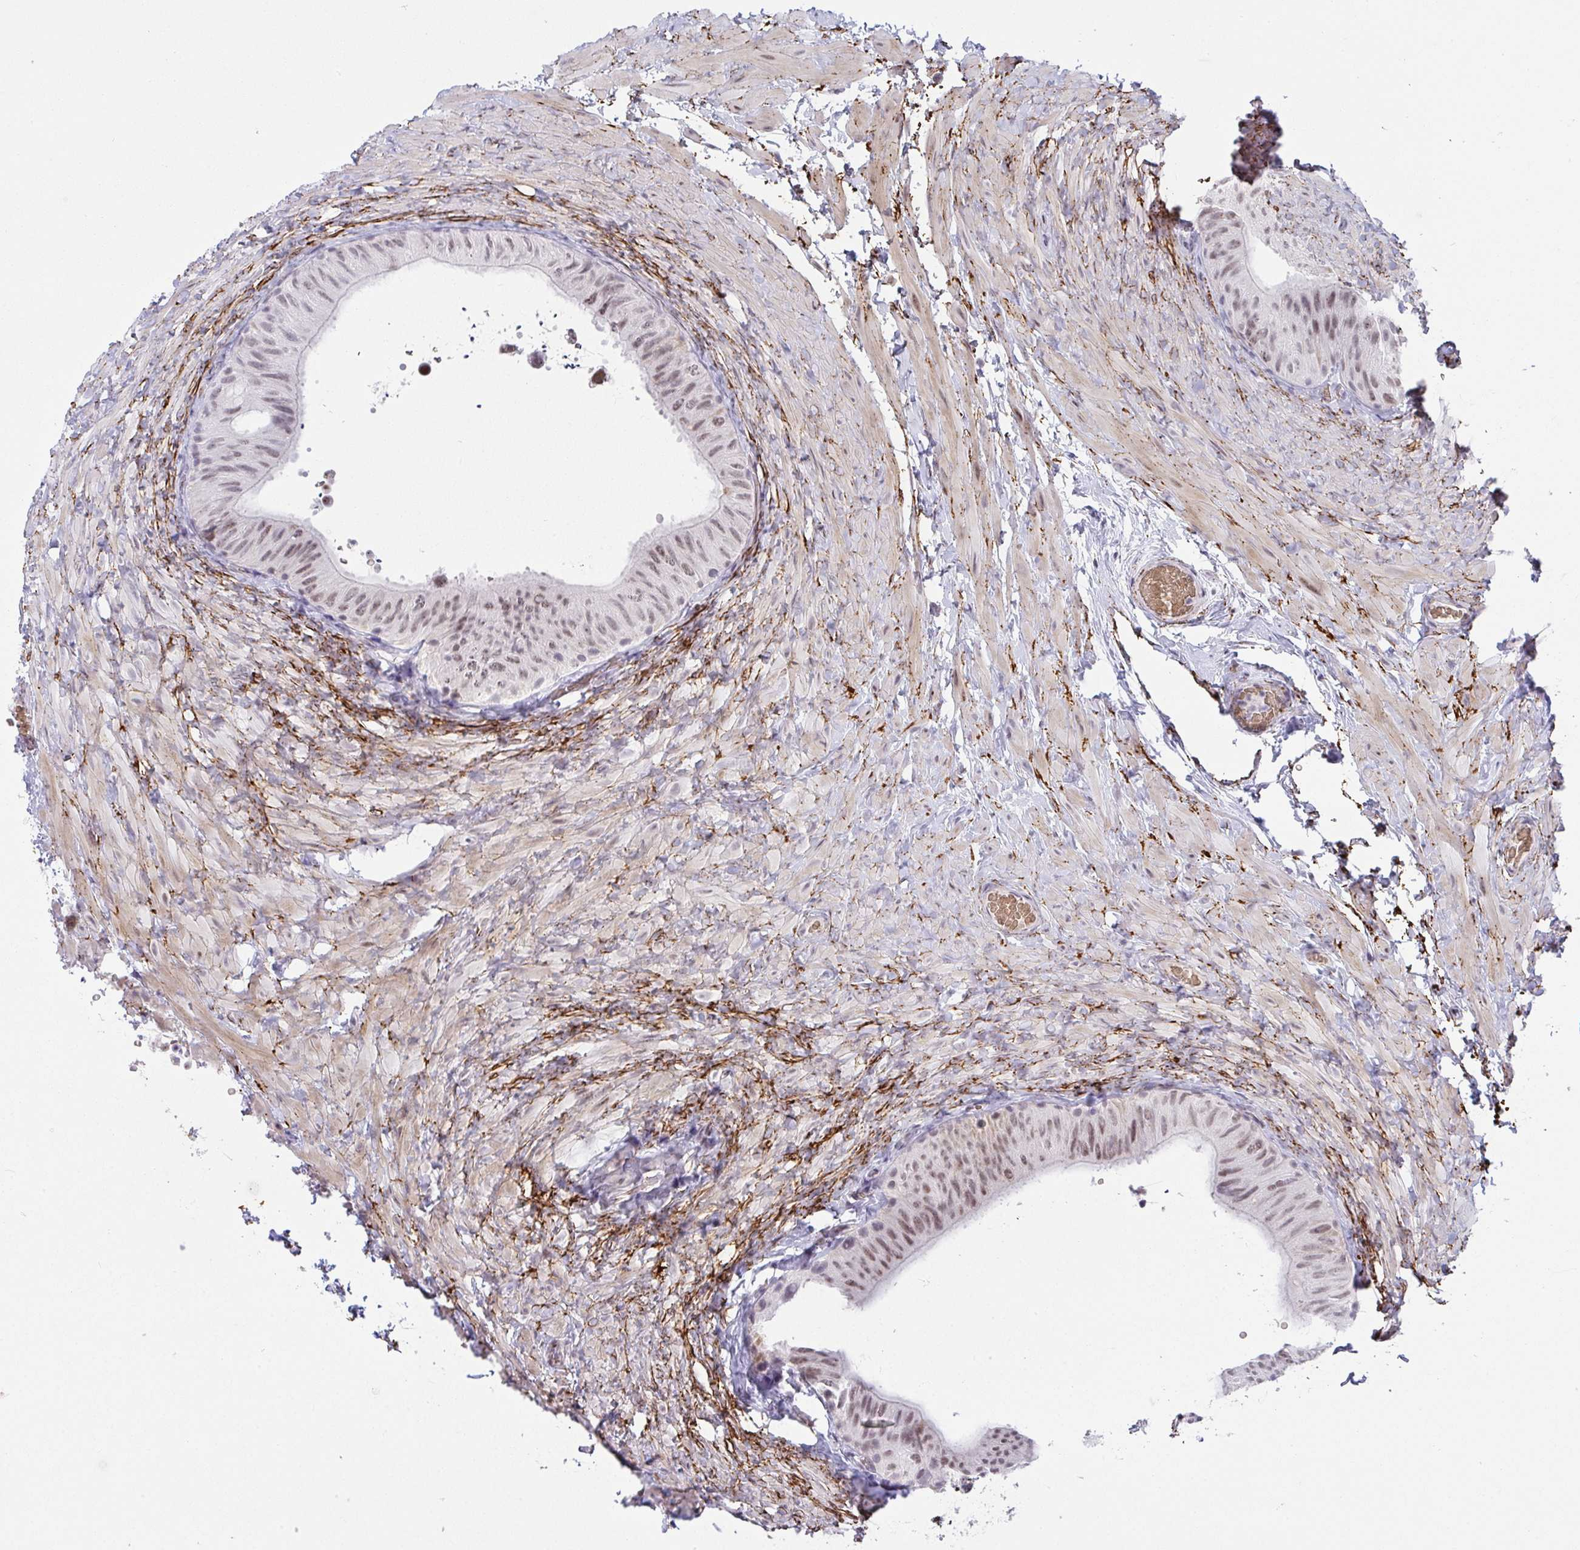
{"staining": {"intensity": "moderate", "quantity": "25%-75%", "location": "nuclear"}, "tissue": "epididymis", "cell_type": "Glandular cells", "image_type": "normal", "snomed": [{"axis": "morphology", "description": "Normal tissue, NOS"}, {"axis": "topography", "description": "Epididymis, spermatic cord, NOS"}, {"axis": "topography", "description": "Epididymis"}], "caption": "The photomicrograph displays a brown stain indicating the presence of a protein in the nuclear of glandular cells in epididymis. The staining was performed using DAB (3,3'-diaminobenzidine) to visualize the protein expression in brown, while the nuclei were stained in blue with hematoxylin (Magnification: 20x).", "gene": "TNMD", "patient": {"sex": "male", "age": 31}}